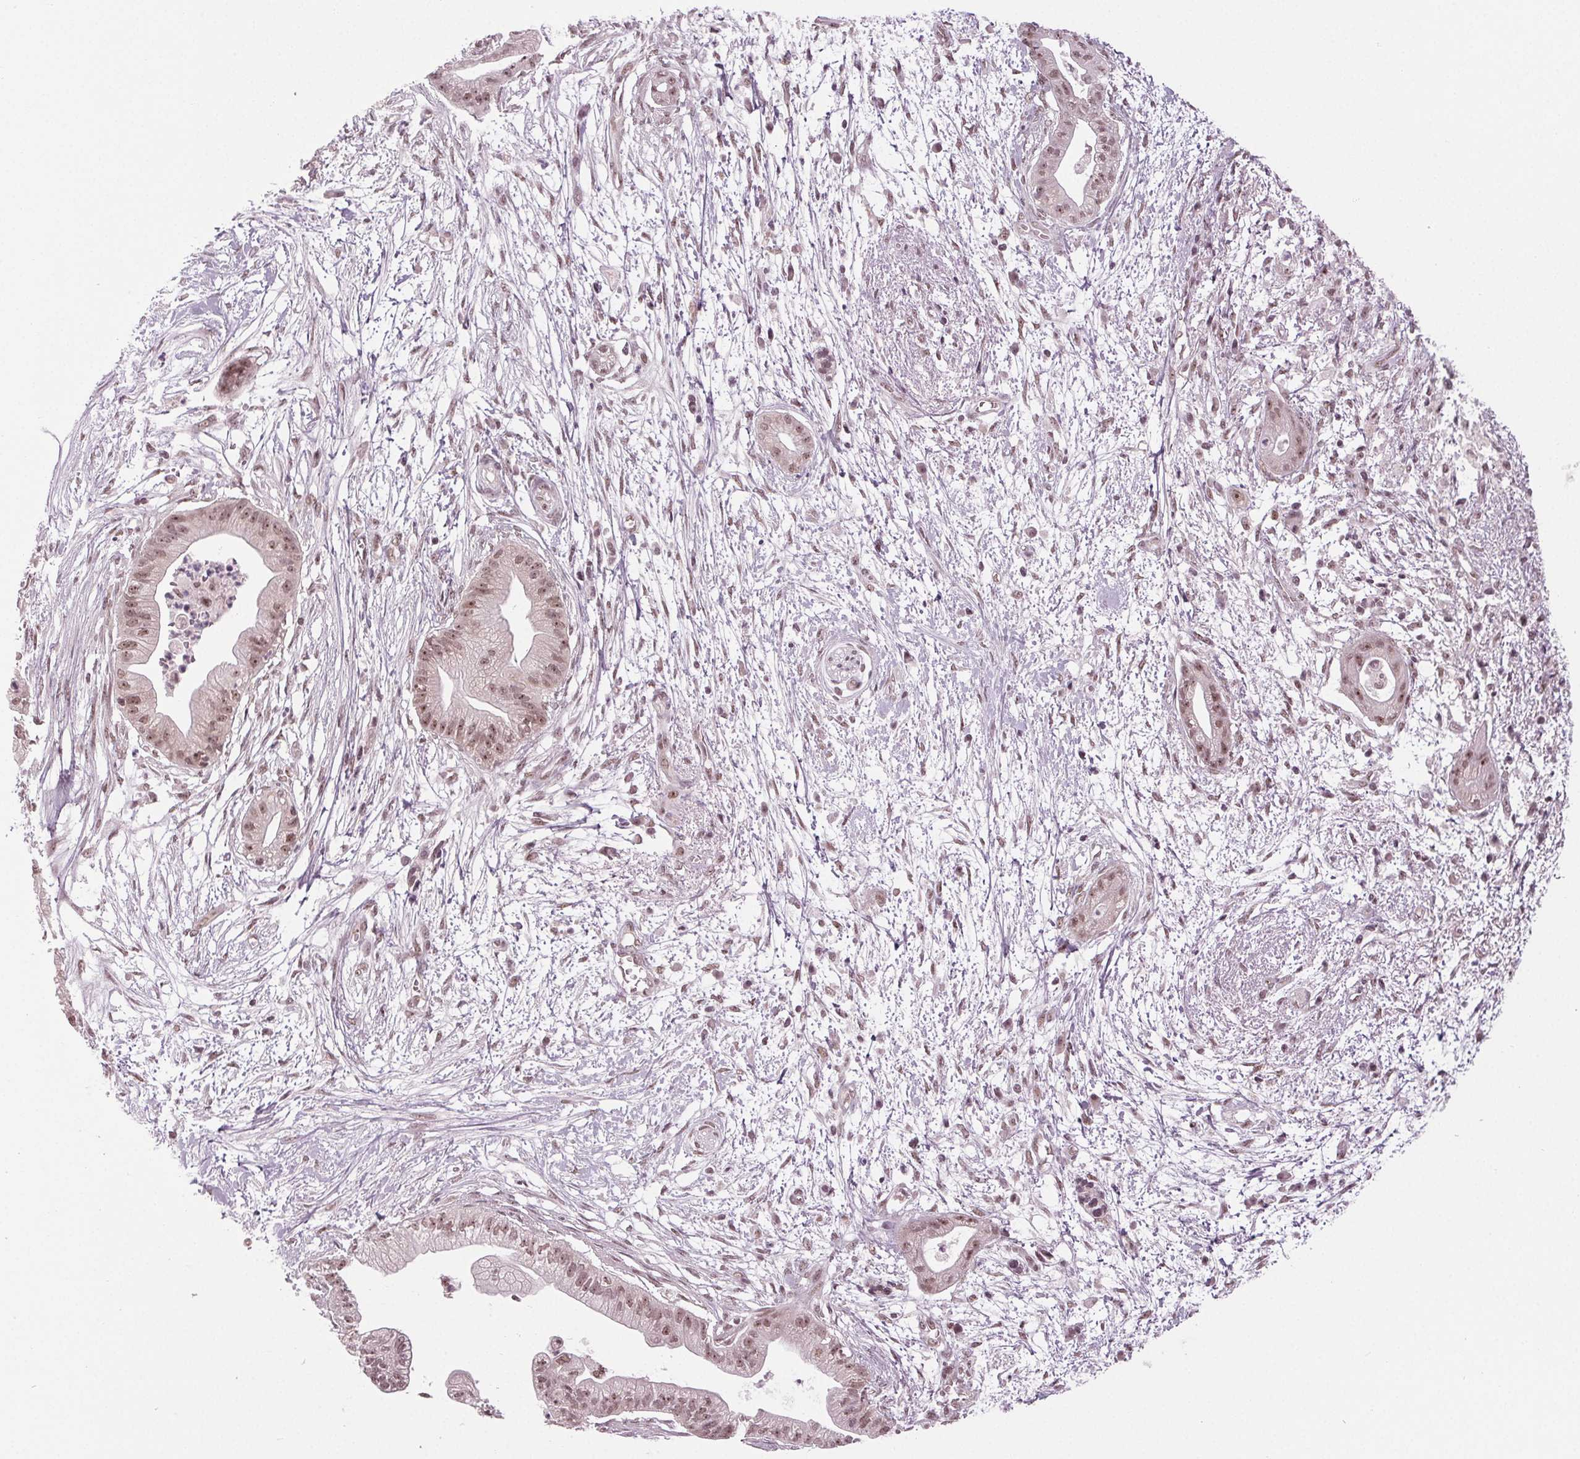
{"staining": {"intensity": "moderate", "quantity": ">75%", "location": "nuclear"}, "tissue": "pancreatic cancer", "cell_type": "Tumor cells", "image_type": "cancer", "snomed": [{"axis": "morphology", "description": "Normal tissue, NOS"}, {"axis": "morphology", "description": "Adenocarcinoma, NOS"}, {"axis": "topography", "description": "Lymph node"}, {"axis": "topography", "description": "Pancreas"}], "caption": "Immunohistochemistry image of human pancreatic adenocarcinoma stained for a protein (brown), which reveals medium levels of moderate nuclear positivity in about >75% of tumor cells.", "gene": "DDX41", "patient": {"sex": "female", "age": 58}}